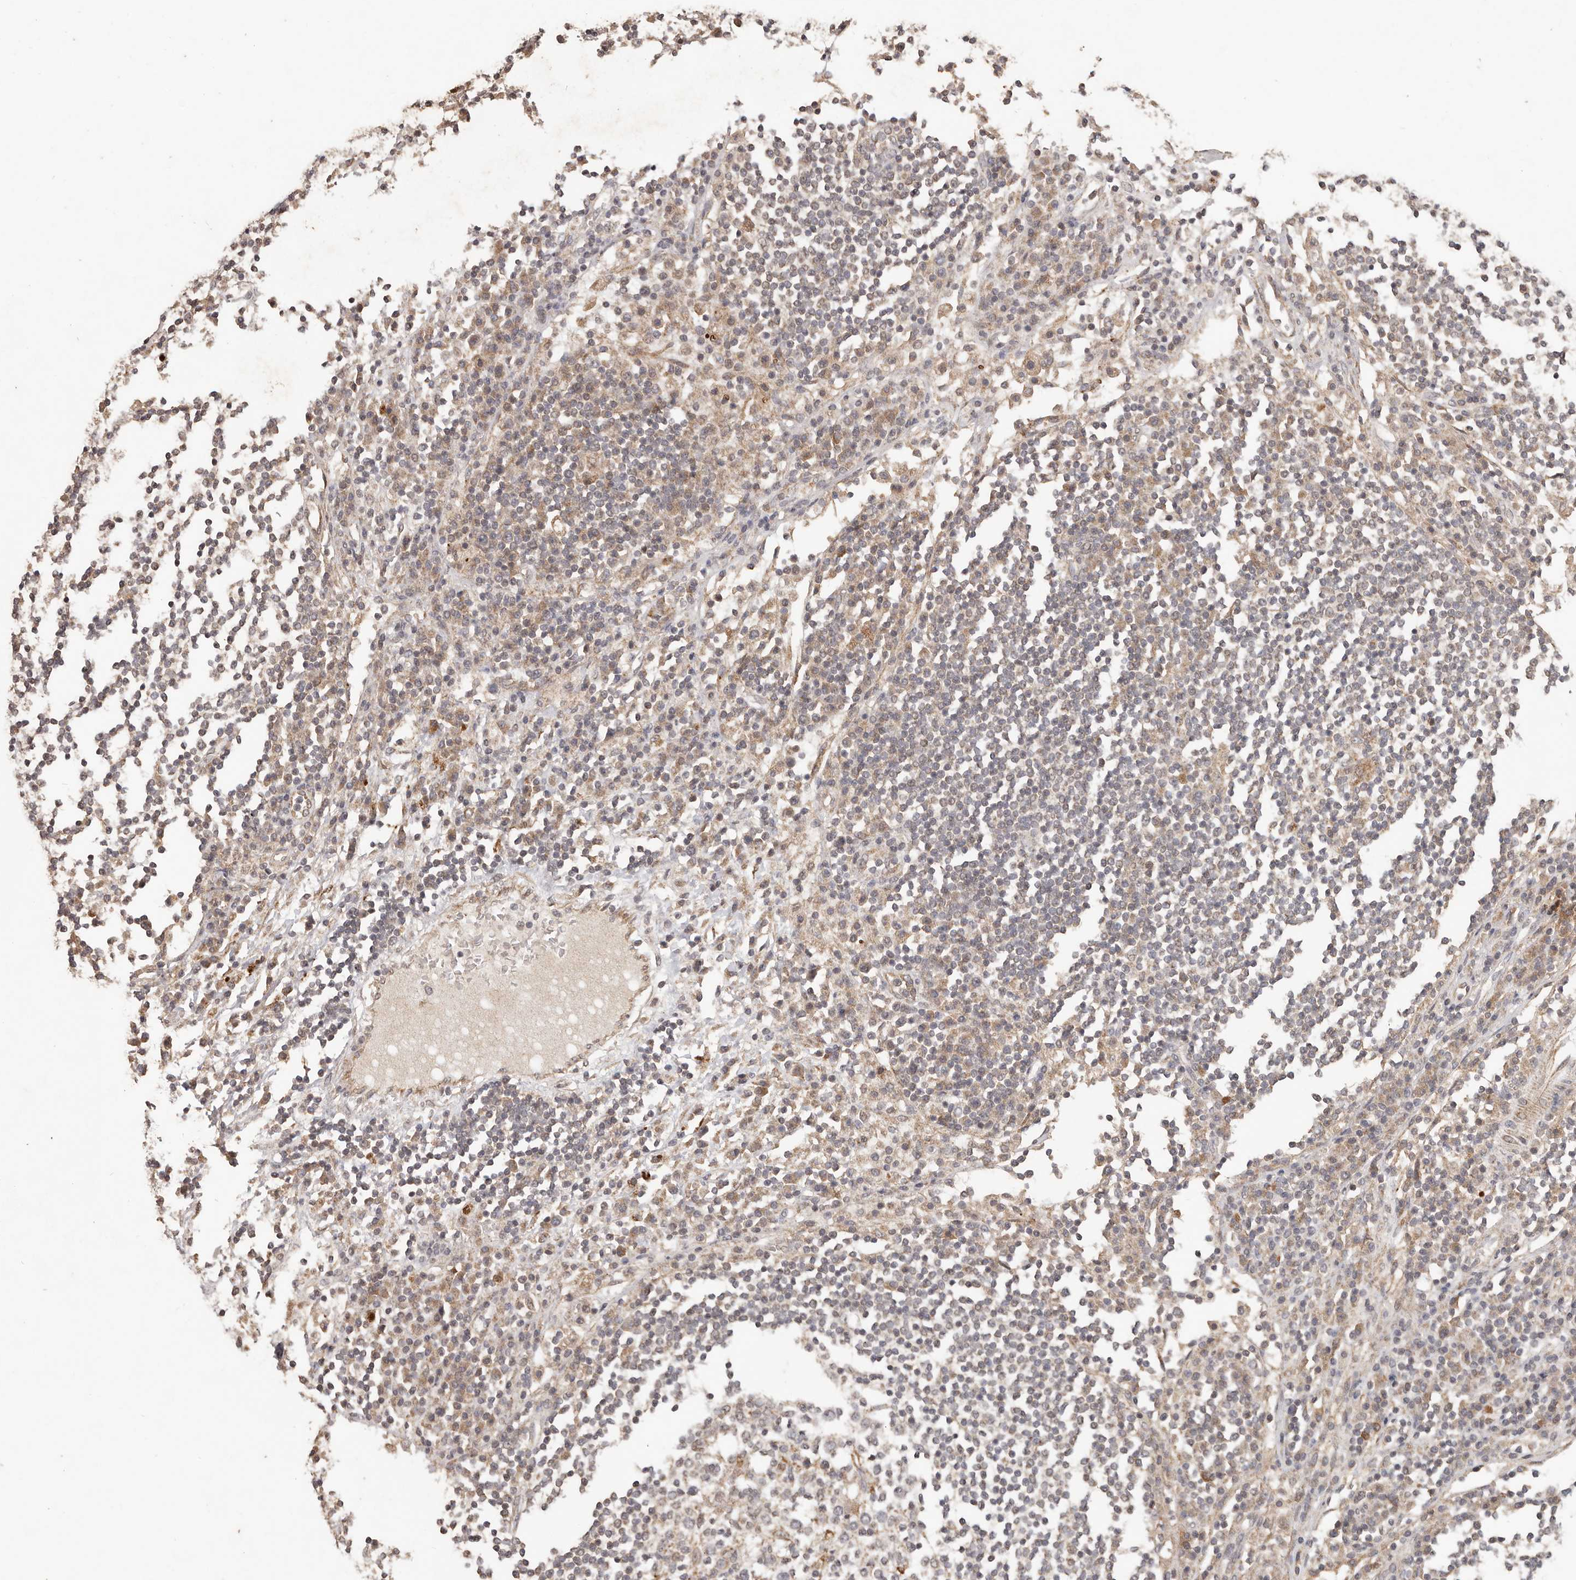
{"staining": {"intensity": "weak", "quantity": "<25%", "location": "cytoplasmic/membranous"}, "tissue": "lymph node", "cell_type": "Germinal center cells", "image_type": "normal", "snomed": [{"axis": "morphology", "description": "Normal tissue, NOS"}, {"axis": "topography", "description": "Lymph node"}], "caption": "Micrograph shows no significant protein expression in germinal center cells of benign lymph node.", "gene": "PLOD2", "patient": {"sex": "female", "age": 53}}